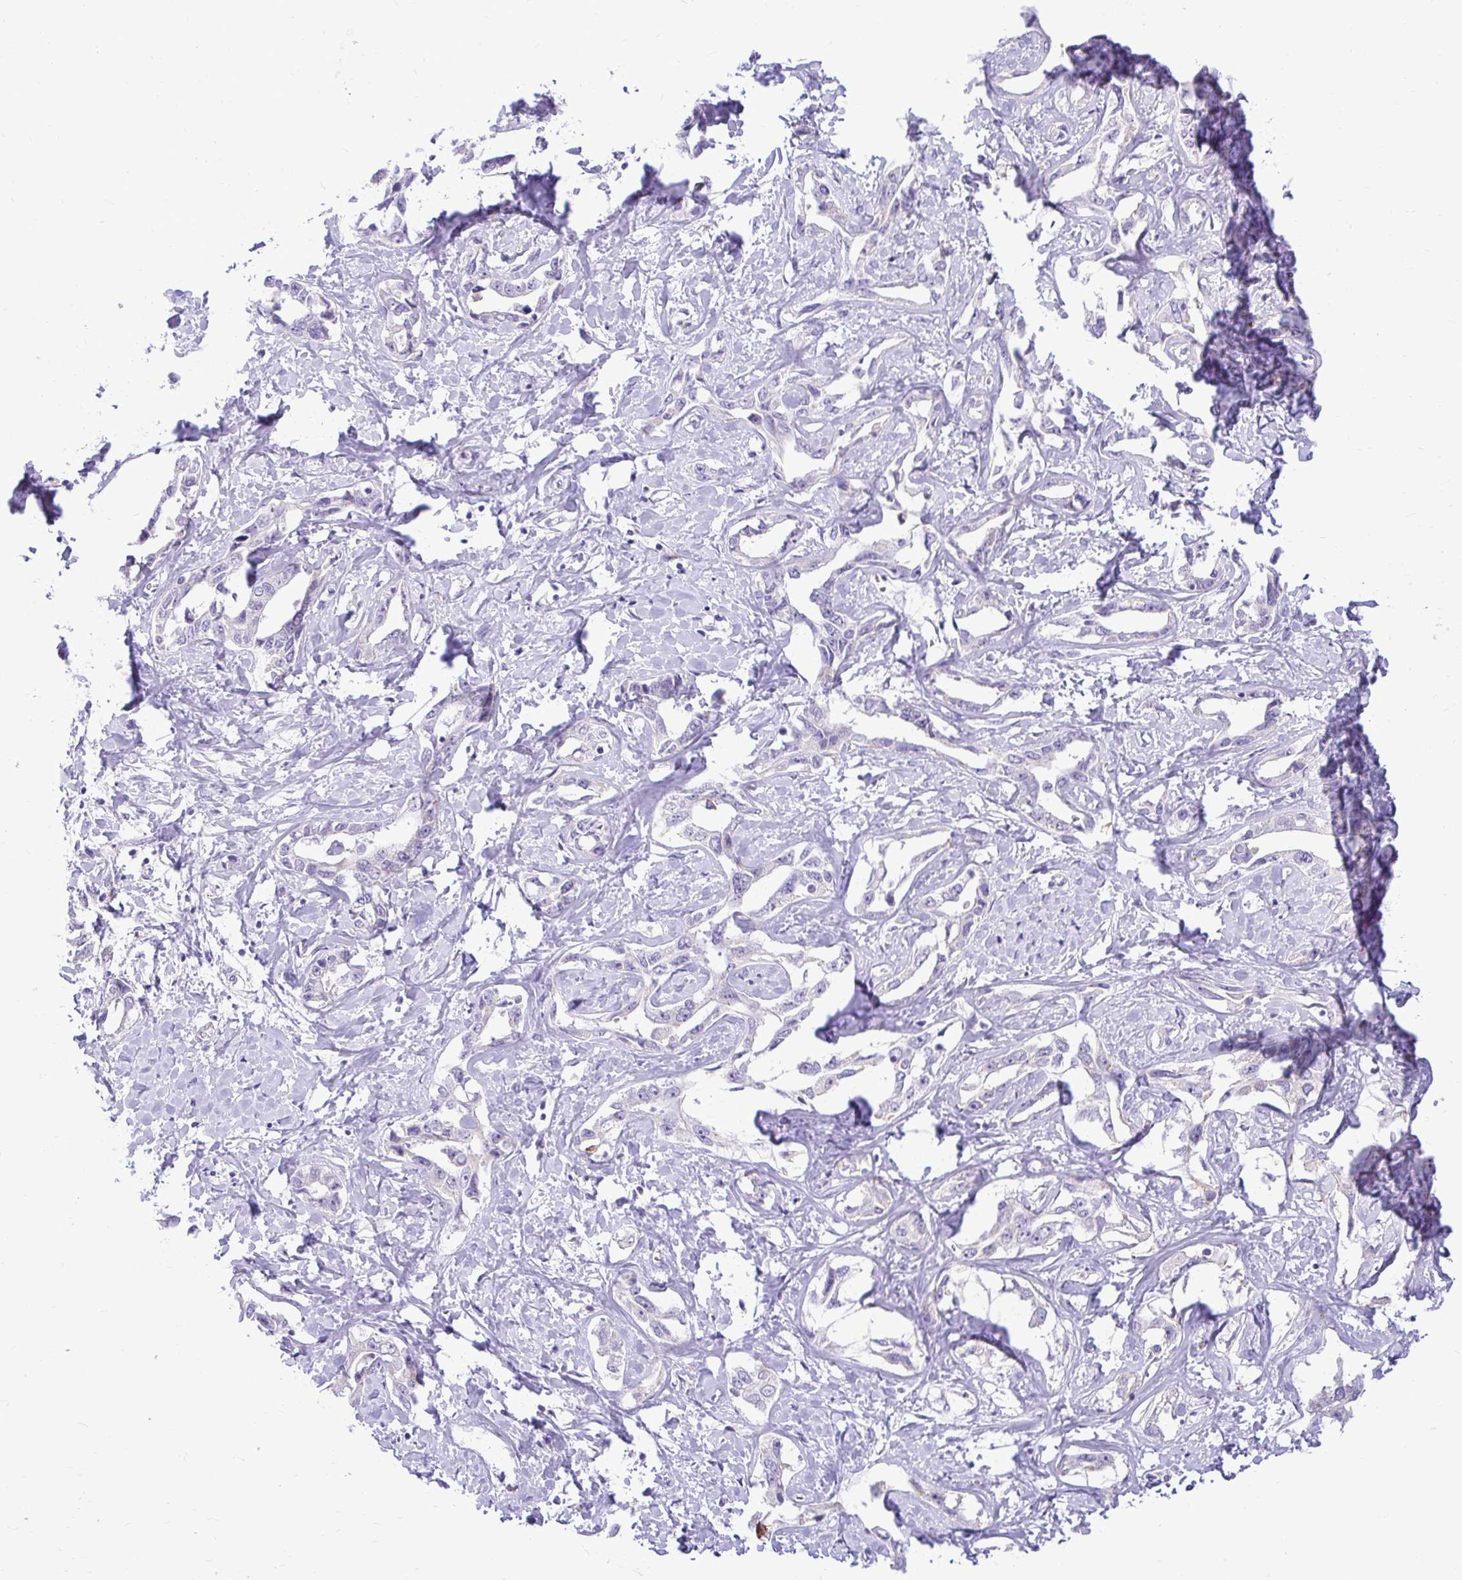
{"staining": {"intensity": "negative", "quantity": "none", "location": "none"}, "tissue": "liver cancer", "cell_type": "Tumor cells", "image_type": "cancer", "snomed": [{"axis": "morphology", "description": "Cholangiocarcinoma"}, {"axis": "topography", "description": "Liver"}], "caption": "Immunohistochemical staining of human liver cholangiocarcinoma demonstrates no significant positivity in tumor cells.", "gene": "PKN3", "patient": {"sex": "male", "age": 59}}